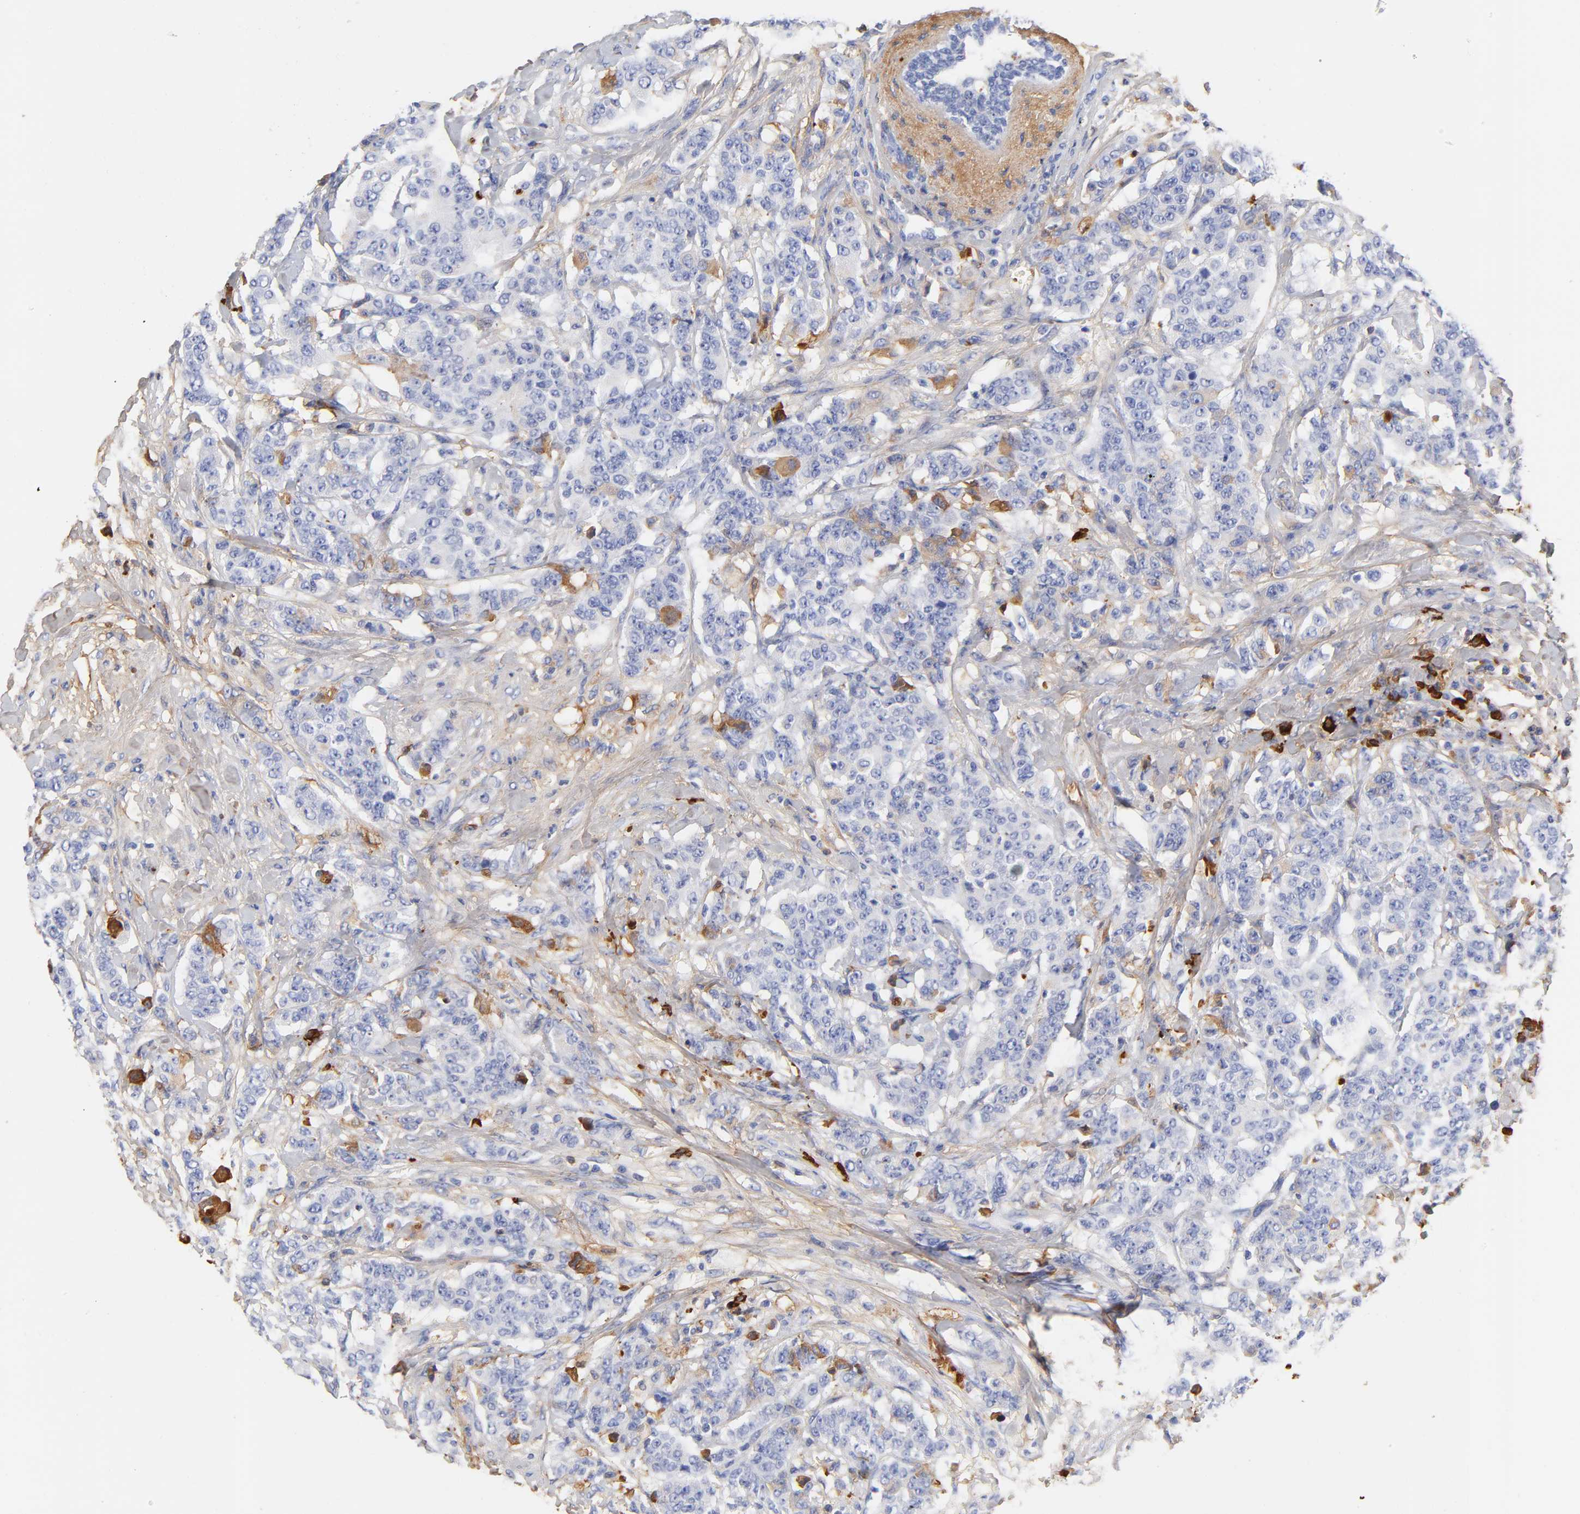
{"staining": {"intensity": "weak", "quantity": "25%-75%", "location": "cytoplasmic/membranous"}, "tissue": "breast cancer", "cell_type": "Tumor cells", "image_type": "cancer", "snomed": [{"axis": "morphology", "description": "Duct carcinoma"}, {"axis": "topography", "description": "Breast"}], "caption": "The histopathology image shows a brown stain indicating the presence of a protein in the cytoplasmic/membranous of tumor cells in infiltrating ductal carcinoma (breast).", "gene": "IGLV3-10", "patient": {"sex": "female", "age": 40}}